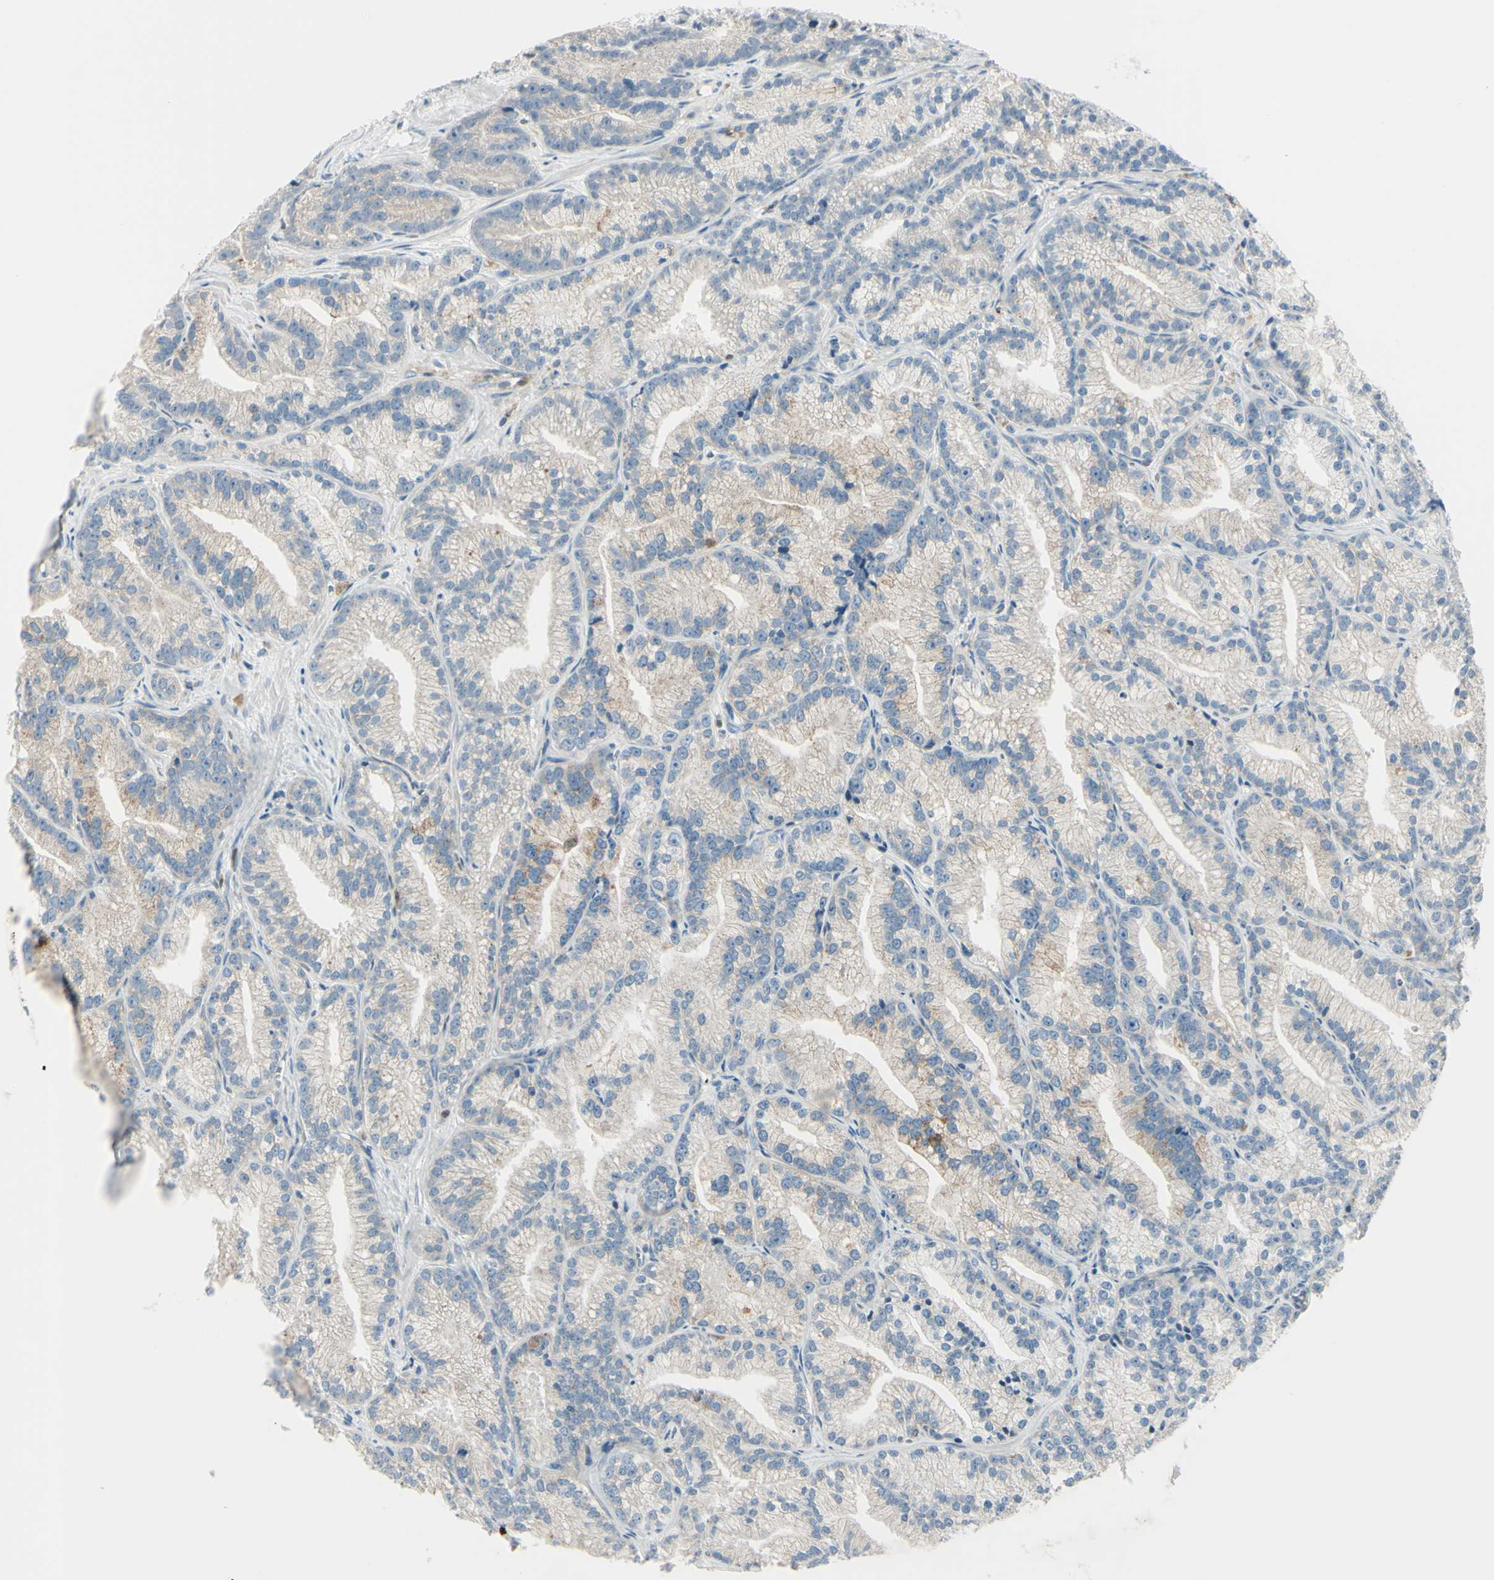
{"staining": {"intensity": "weak", "quantity": ">75%", "location": "cytoplasmic/membranous"}, "tissue": "prostate cancer", "cell_type": "Tumor cells", "image_type": "cancer", "snomed": [{"axis": "morphology", "description": "Adenocarcinoma, Low grade"}, {"axis": "topography", "description": "Prostate"}], "caption": "This is a histology image of IHC staining of prostate cancer (low-grade adenocarcinoma), which shows weak expression in the cytoplasmic/membranous of tumor cells.", "gene": "CYRIB", "patient": {"sex": "male", "age": 89}}